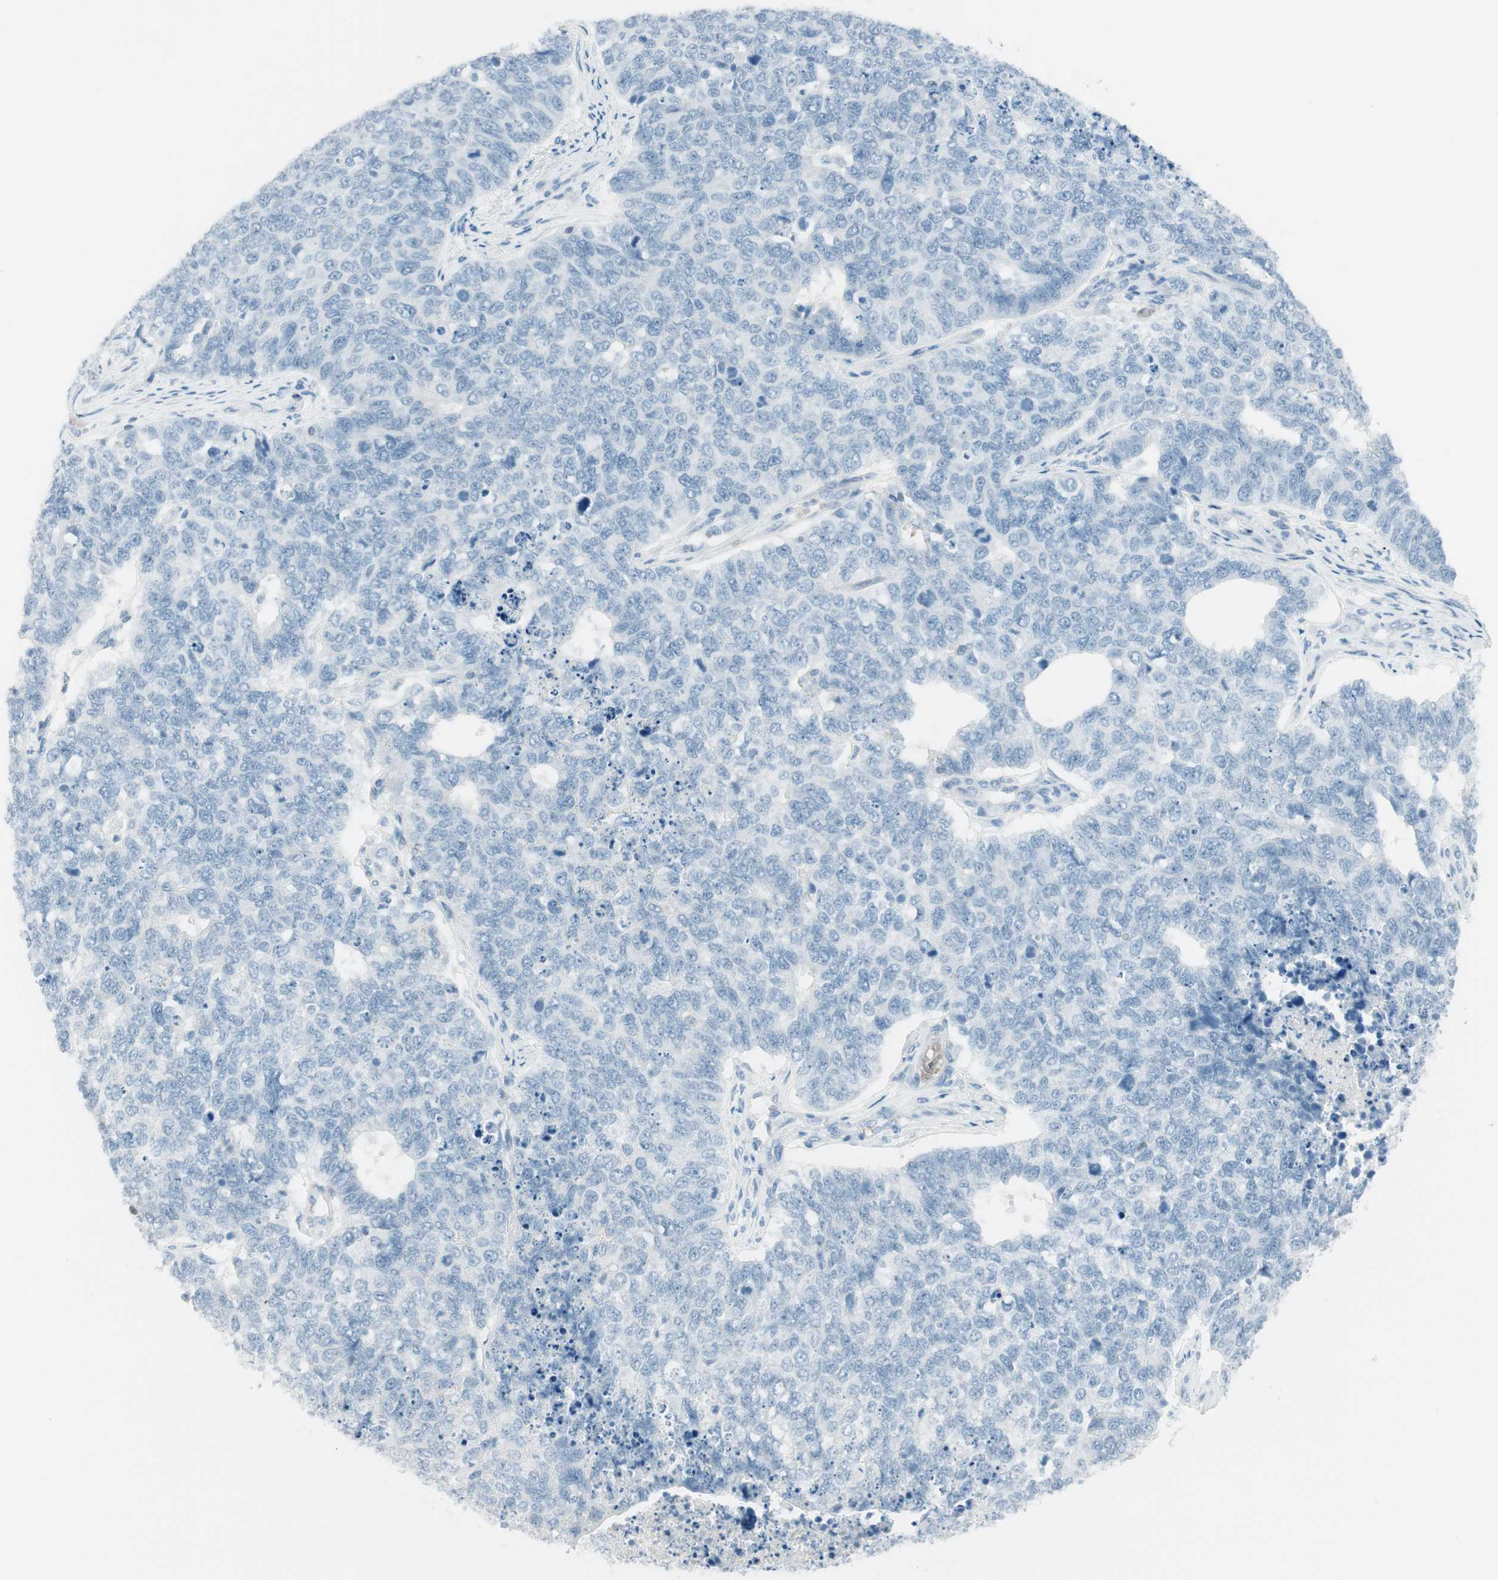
{"staining": {"intensity": "negative", "quantity": "none", "location": "none"}, "tissue": "cervical cancer", "cell_type": "Tumor cells", "image_type": "cancer", "snomed": [{"axis": "morphology", "description": "Squamous cell carcinoma, NOS"}, {"axis": "topography", "description": "Cervix"}], "caption": "The histopathology image reveals no significant expression in tumor cells of cervical squamous cell carcinoma. (Immunohistochemistry (ihc), brightfield microscopy, high magnification).", "gene": "MAP4K1", "patient": {"sex": "female", "age": 63}}